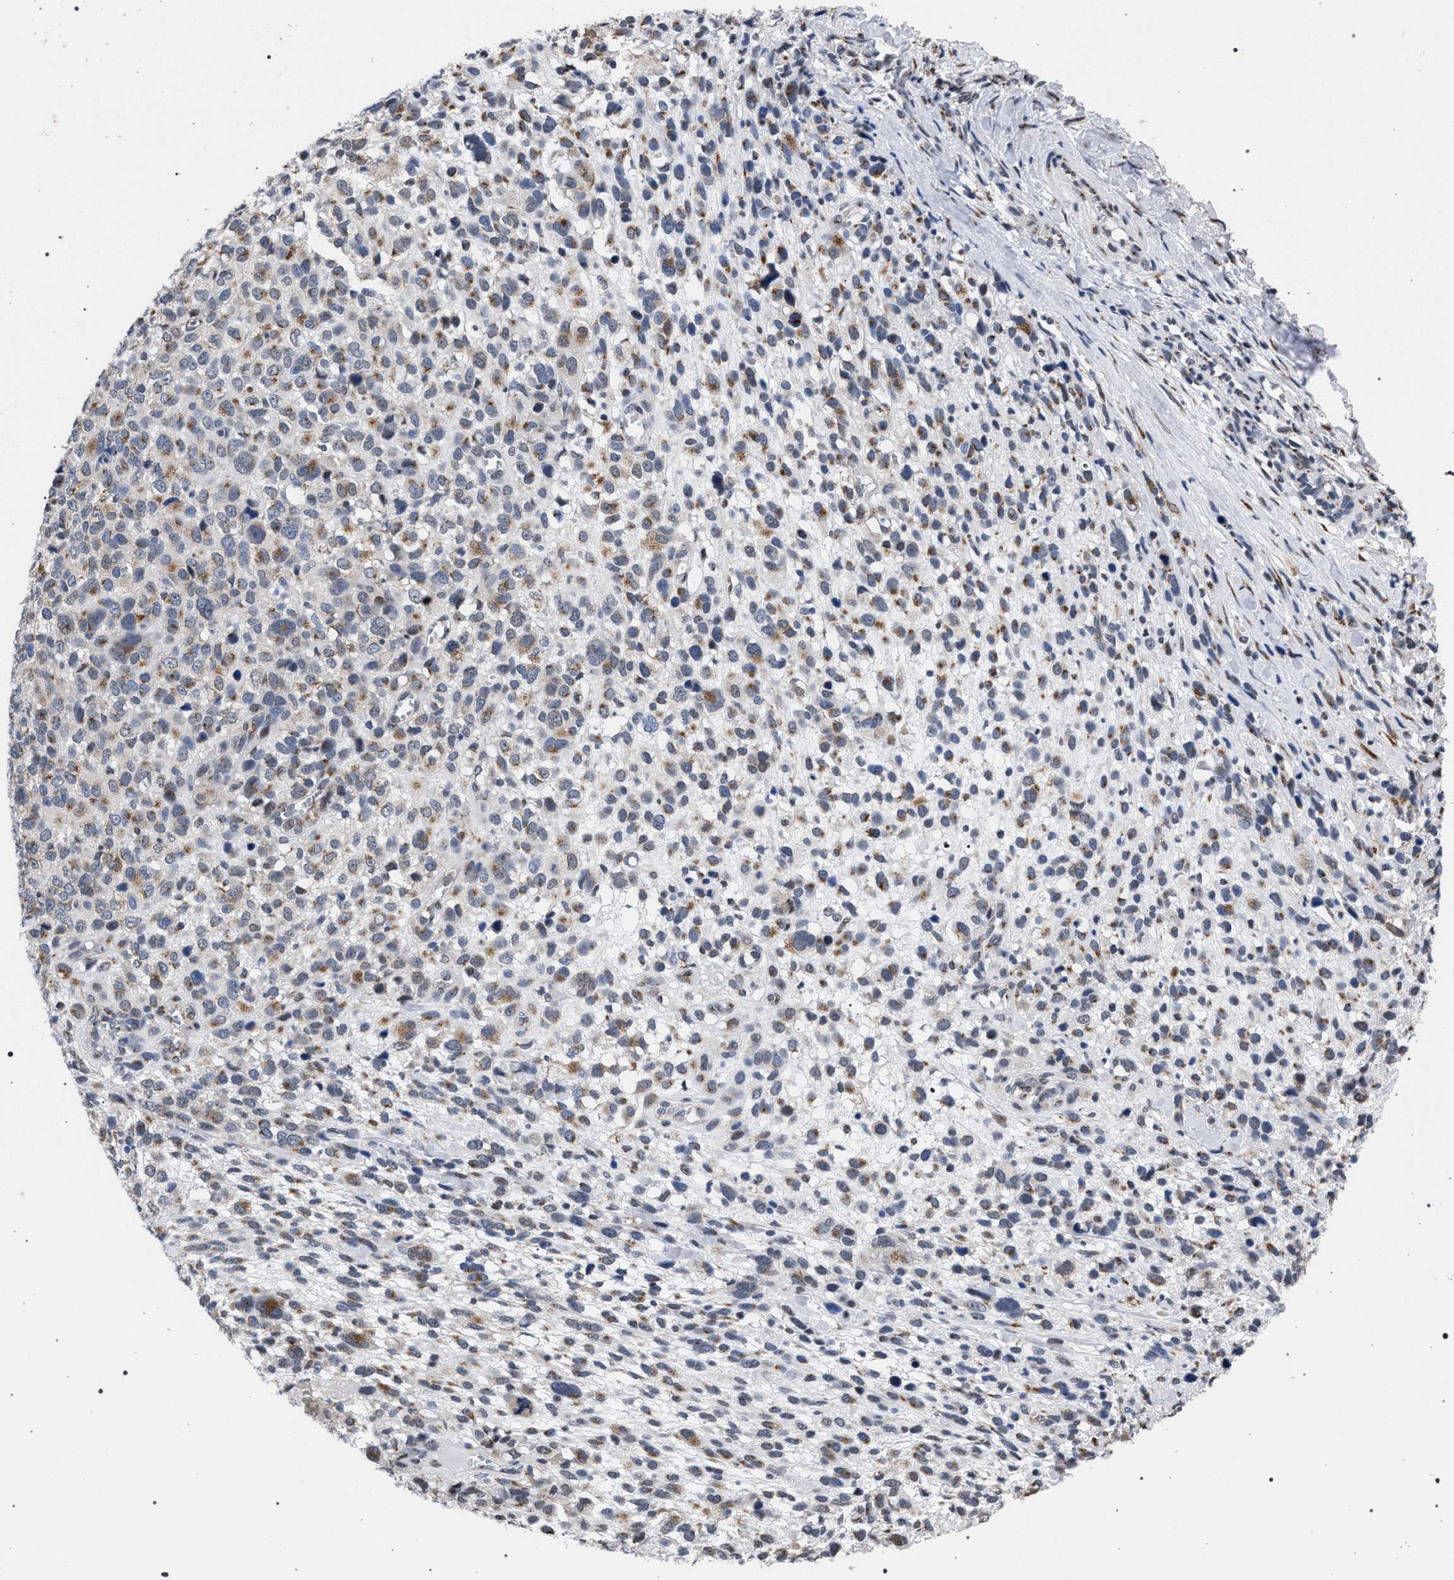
{"staining": {"intensity": "moderate", "quantity": ">75%", "location": "cytoplasmic/membranous"}, "tissue": "melanoma", "cell_type": "Tumor cells", "image_type": "cancer", "snomed": [{"axis": "morphology", "description": "Malignant melanoma, NOS"}, {"axis": "topography", "description": "Skin"}], "caption": "A histopathology image of human malignant melanoma stained for a protein reveals moderate cytoplasmic/membranous brown staining in tumor cells.", "gene": "GOLGA2", "patient": {"sex": "female", "age": 55}}